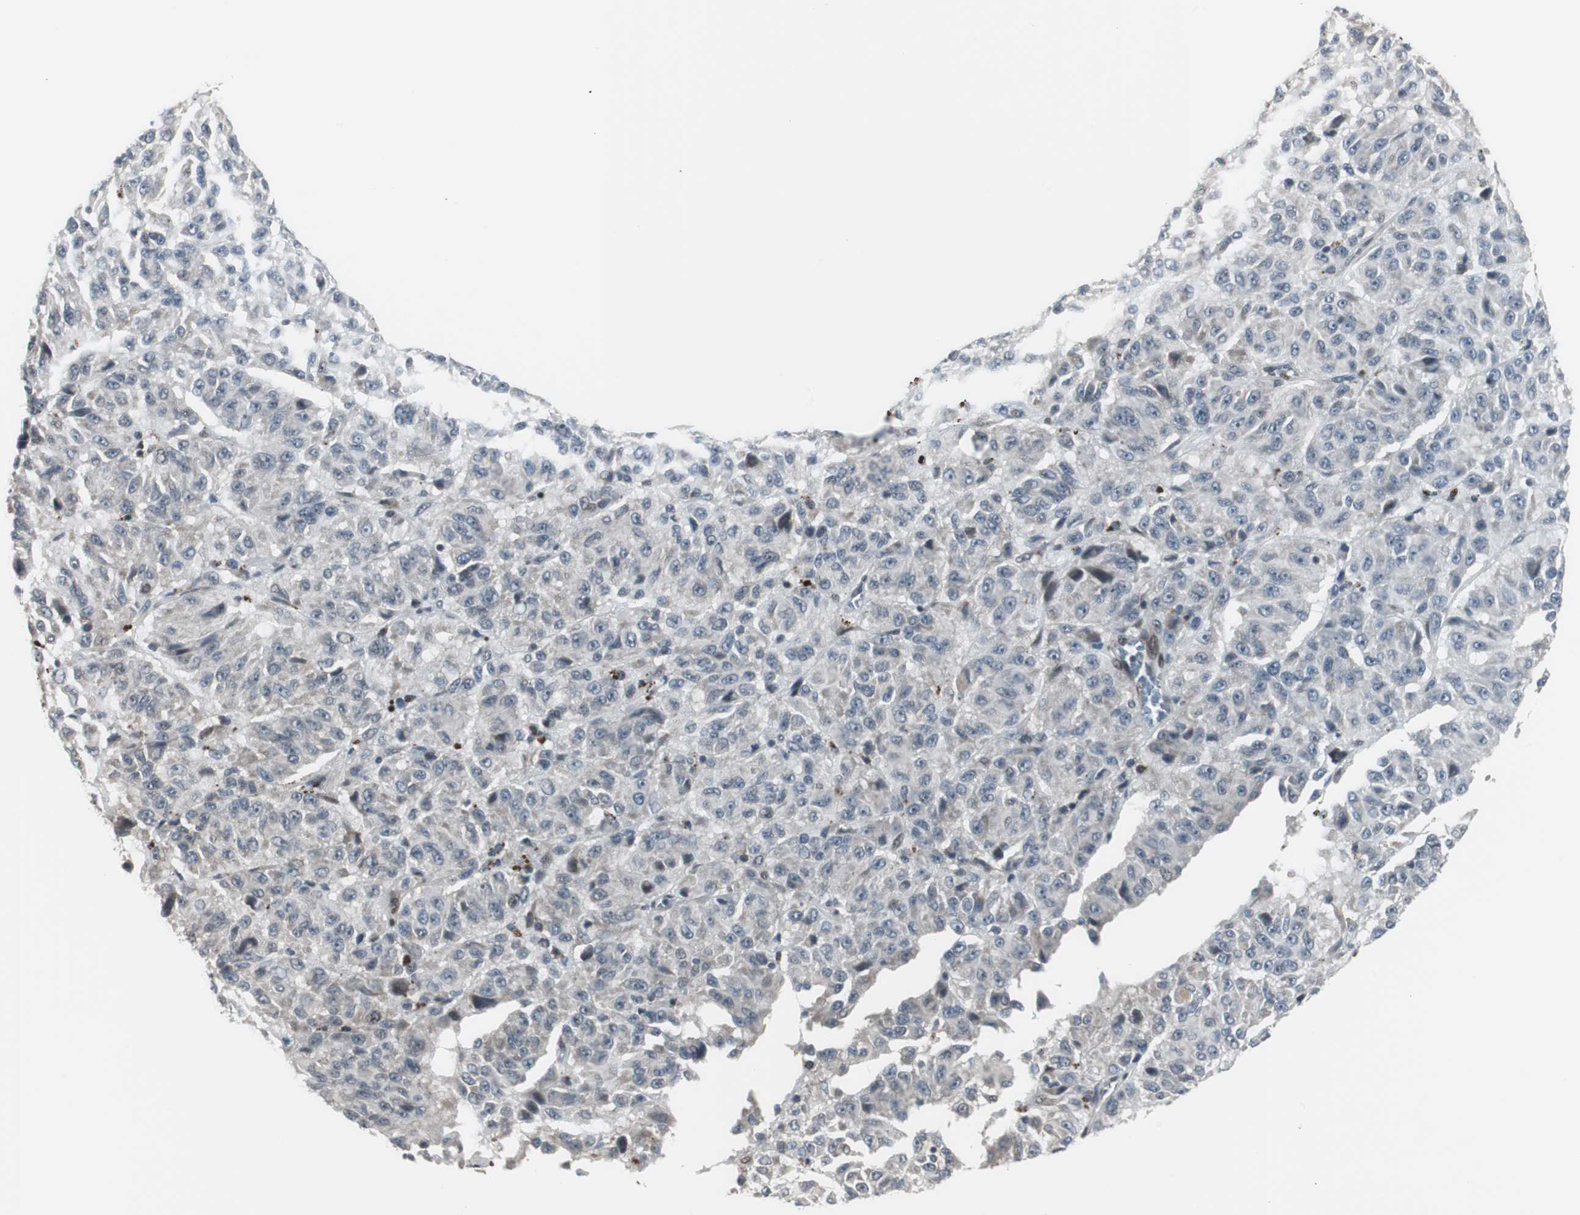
{"staining": {"intensity": "negative", "quantity": "none", "location": "none"}, "tissue": "melanoma", "cell_type": "Tumor cells", "image_type": "cancer", "snomed": [{"axis": "morphology", "description": "Malignant melanoma, Metastatic site"}, {"axis": "topography", "description": "Lung"}], "caption": "There is no significant expression in tumor cells of melanoma.", "gene": "BOLA1", "patient": {"sex": "male", "age": 64}}